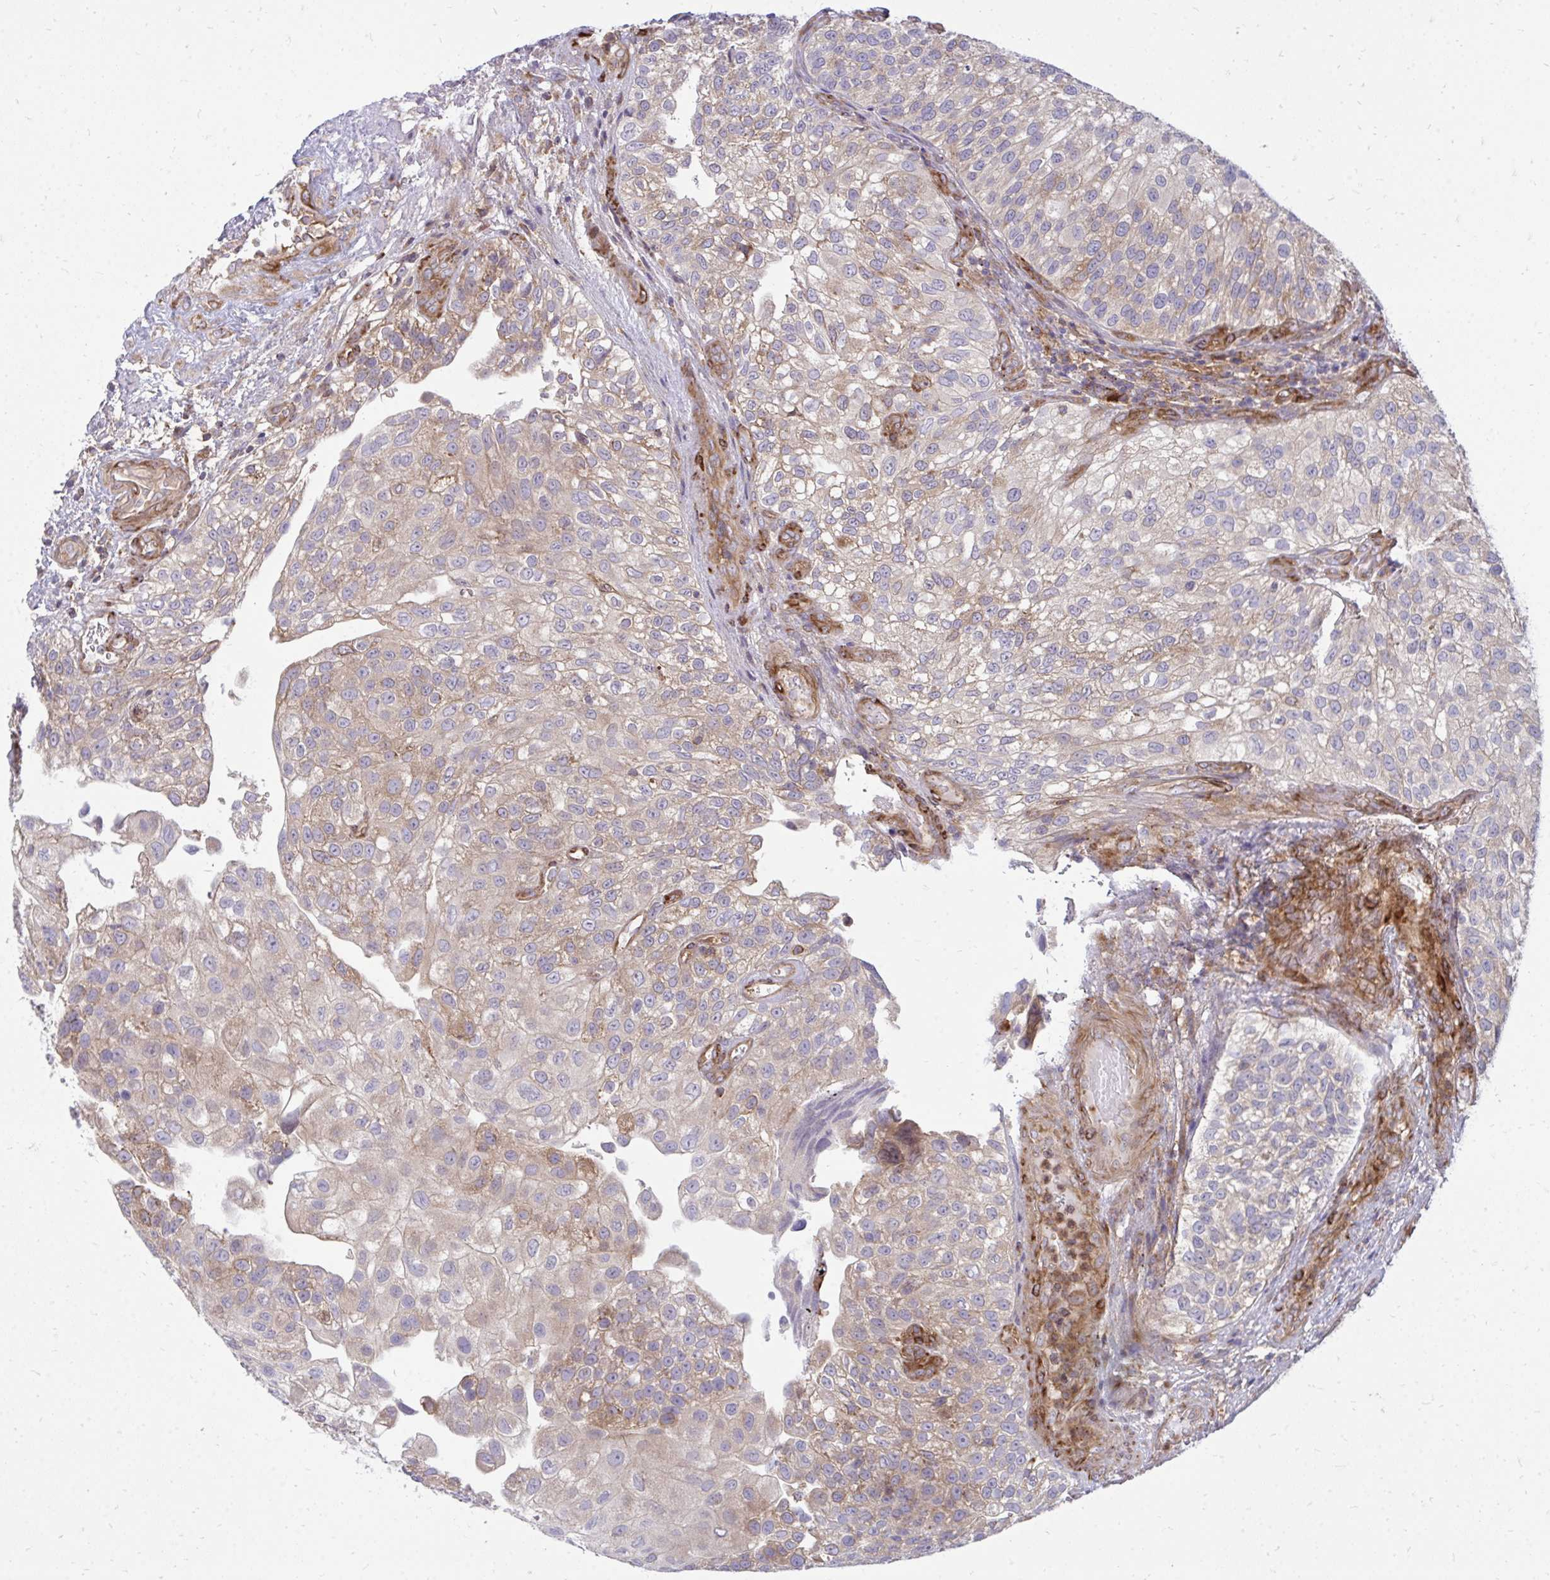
{"staining": {"intensity": "weak", "quantity": "25%-75%", "location": "cytoplasmic/membranous"}, "tissue": "urothelial cancer", "cell_type": "Tumor cells", "image_type": "cancer", "snomed": [{"axis": "morphology", "description": "Urothelial carcinoma, NOS"}, {"axis": "topography", "description": "Urinary bladder"}], "caption": "Immunohistochemistry of urothelial cancer shows low levels of weak cytoplasmic/membranous positivity in about 25%-75% of tumor cells.", "gene": "ASAP1", "patient": {"sex": "male", "age": 87}}